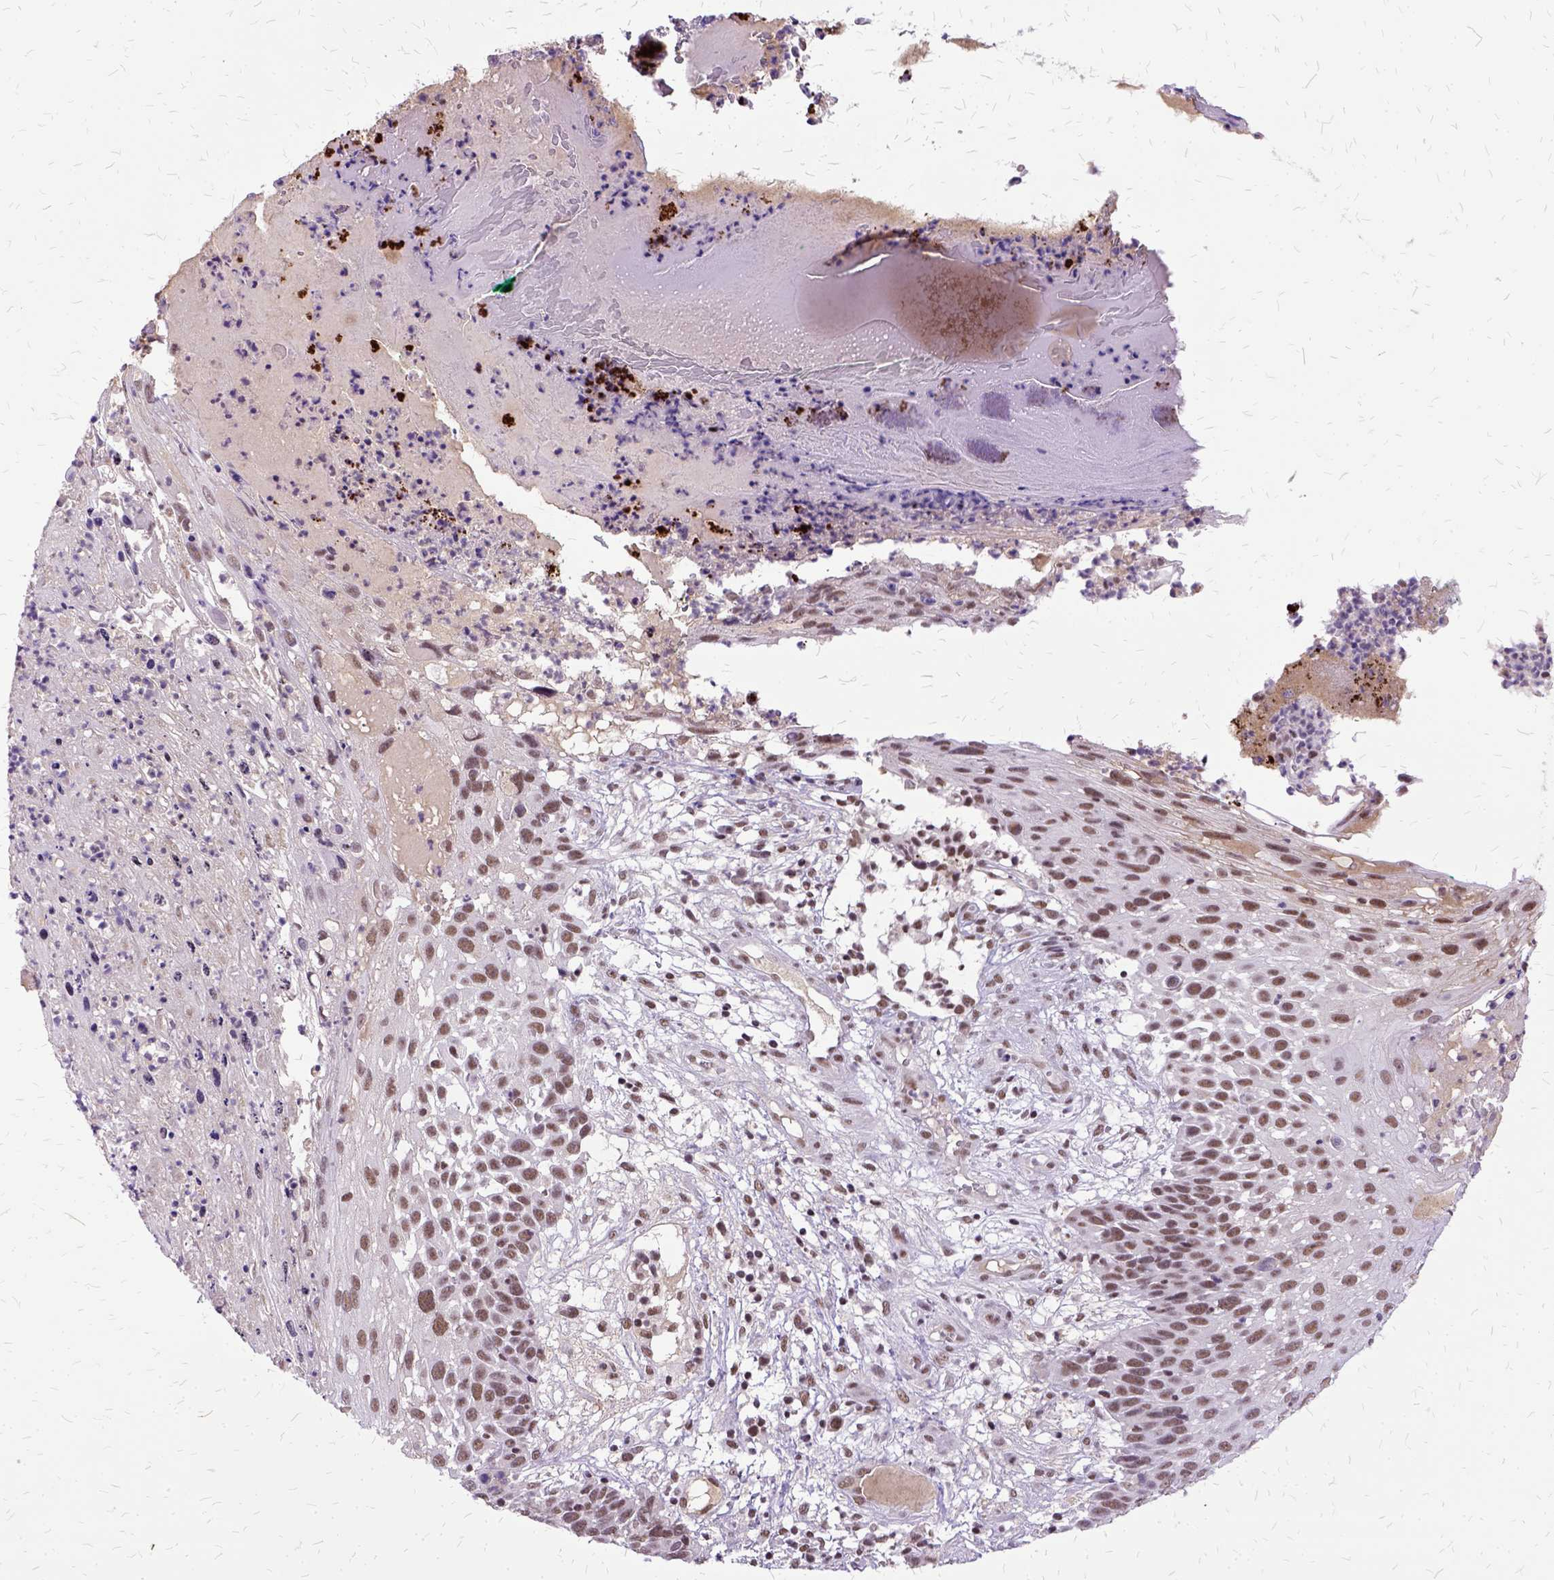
{"staining": {"intensity": "moderate", "quantity": ">75%", "location": "nuclear"}, "tissue": "skin cancer", "cell_type": "Tumor cells", "image_type": "cancer", "snomed": [{"axis": "morphology", "description": "Squamous cell carcinoma, NOS"}, {"axis": "topography", "description": "Skin"}], "caption": "Approximately >75% of tumor cells in skin cancer exhibit moderate nuclear protein staining as visualized by brown immunohistochemical staining.", "gene": "SETD1A", "patient": {"sex": "male", "age": 92}}